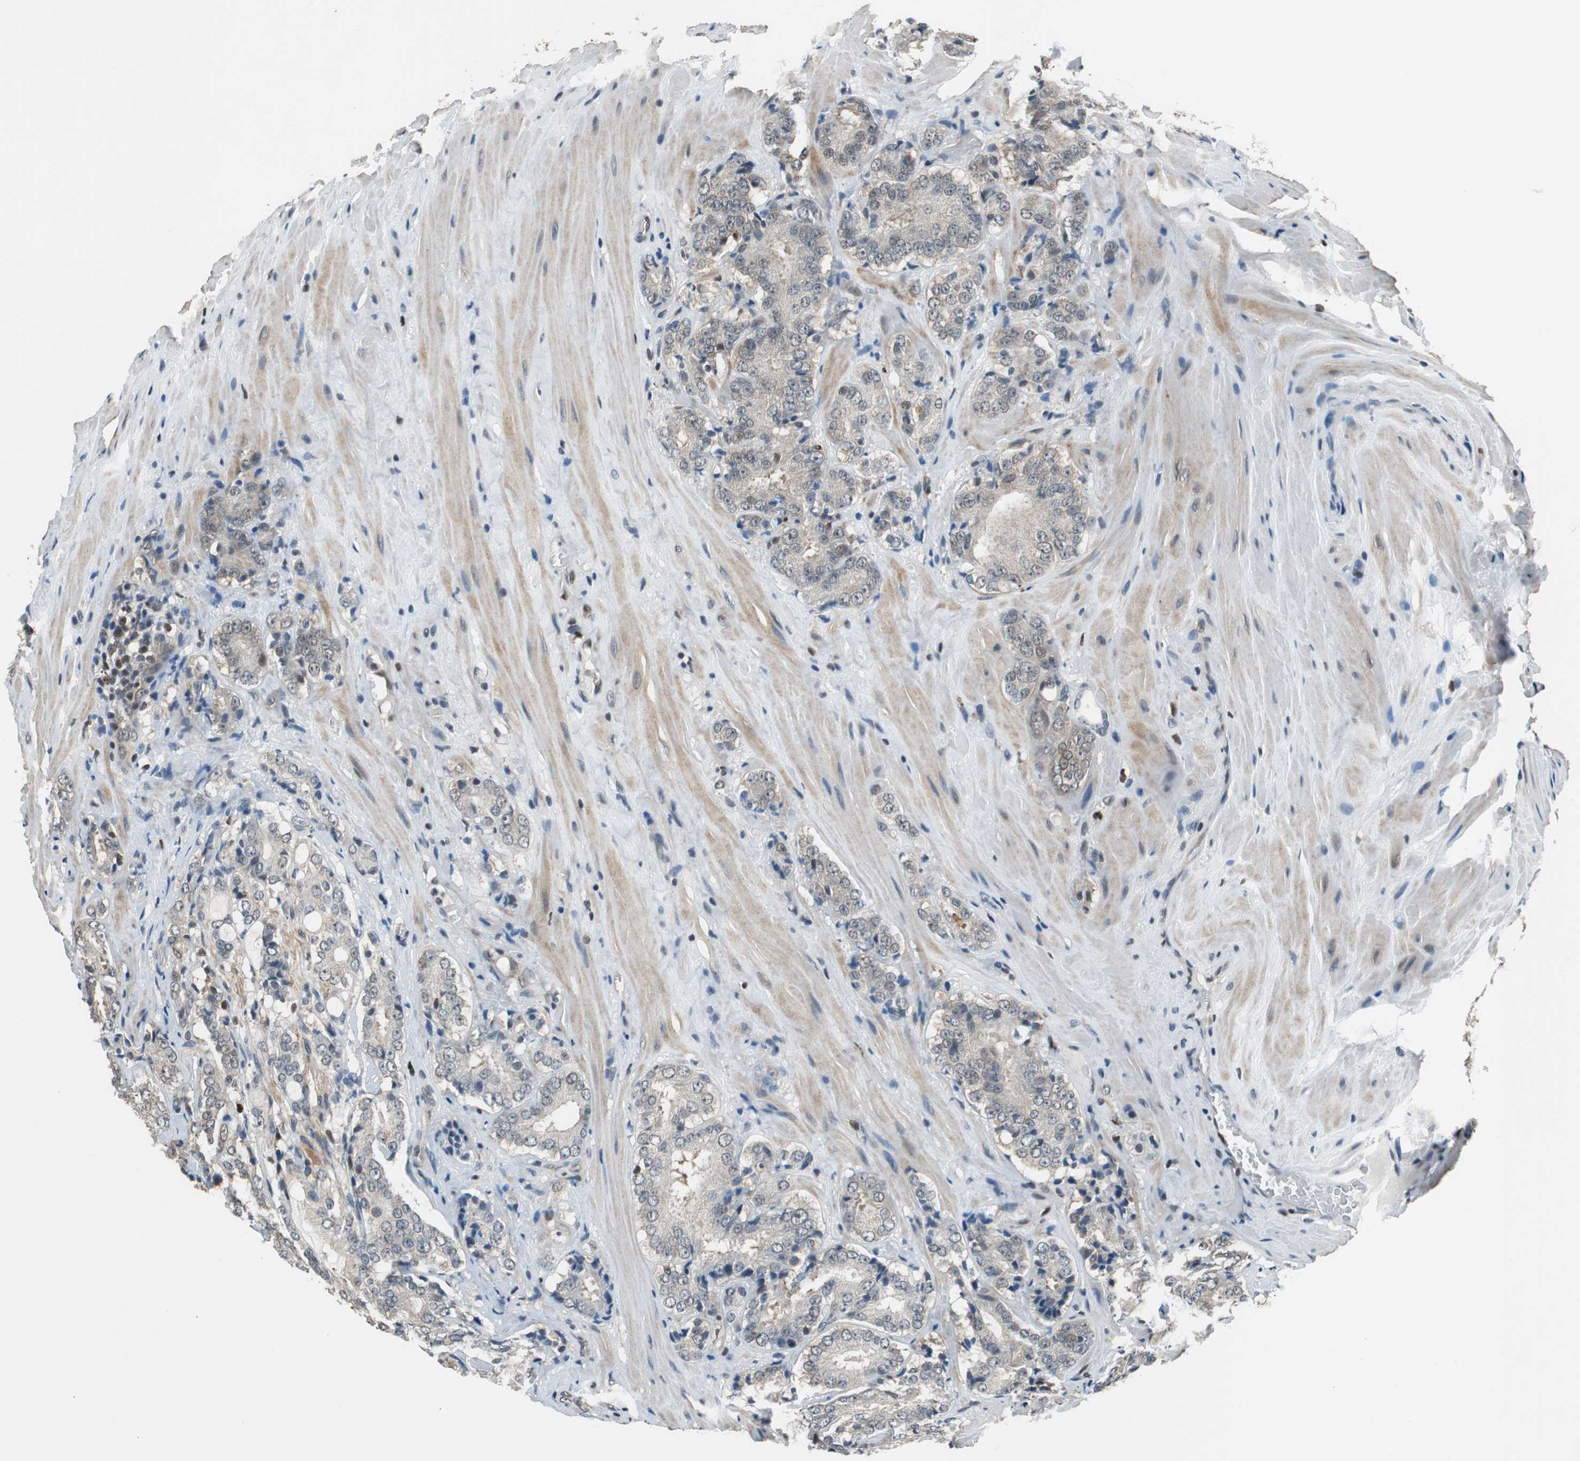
{"staining": {"intensity": "negative", "quantity": "none", "location": "none"}, "tissue": "prostate cancer", "cell_type": "Tumor cells", "image_type": "cancer", "snomed": [{"axis": "morphology", "description": "Adenocarcinoma, High grade"}, {"axis": "topography", "description": "Prostate"}], "caption": "Human prostate high-grade adenocarcinoma stained for a protein using immunohistochemistry (IHC) demonstrates no positivity in tumor cells.", "gene": "MAFB", "patient": {"sex": "male", "age": 70}}